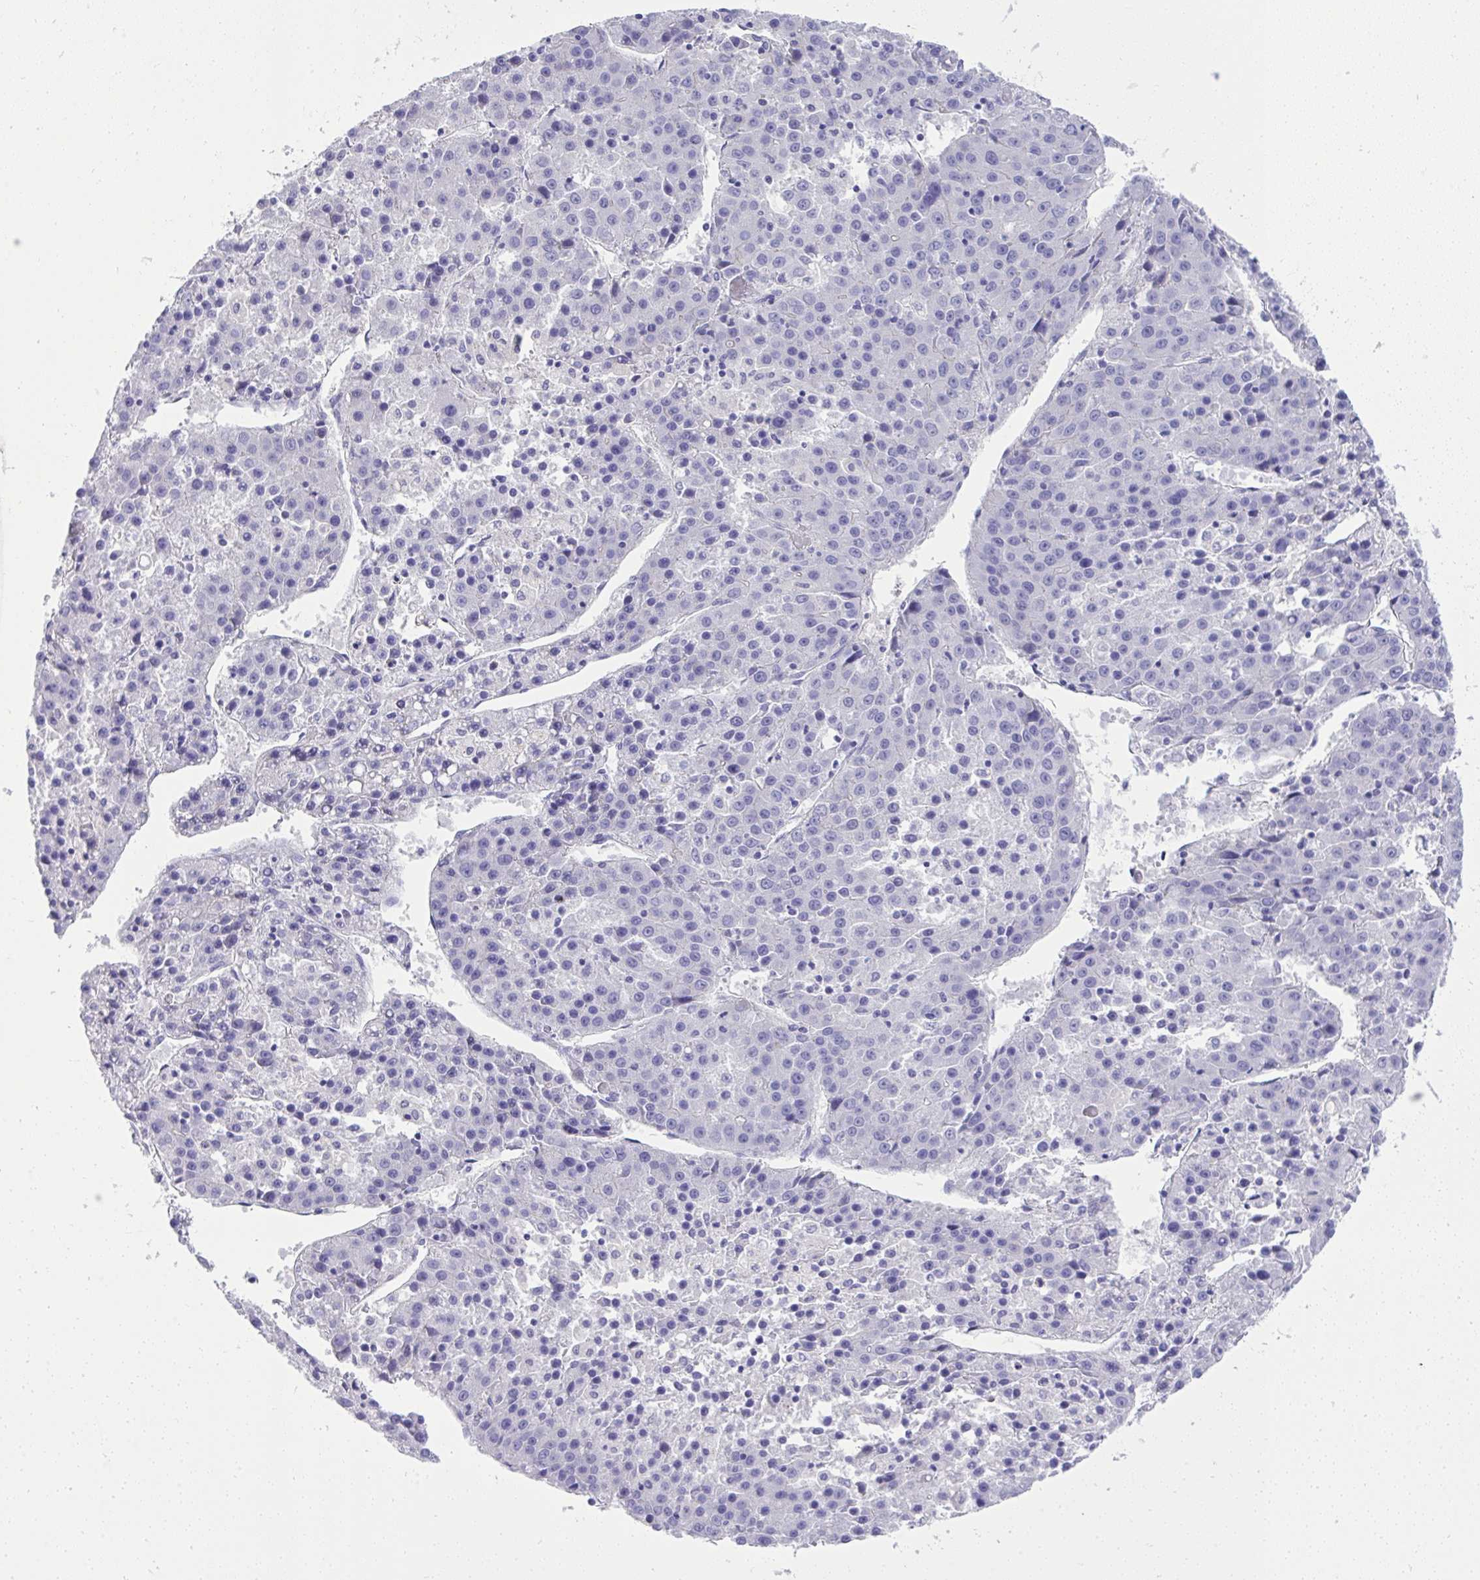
{"staining": {"intensity": "negative", "quantity": "none", "location": "none"}, "tissue": "liver cancer", "cell_type": "Tumor cells", "image_type": "cancer", "snomed": [{"axis": "morphology", "description": "Carcinoma, Hepatocellular, NOS"}, {"axis": "topography", "description": "Liver"}], "caption": "Immunohistochemistry (IHC) micrograph of neoplastic tissue: liver hepatocellular carcinoma stained with DAB exhibits no significant protein staining in tumor cells.", "gene": "ST6GALNAC3", "patient": {"sex": "female", "age": 53}}